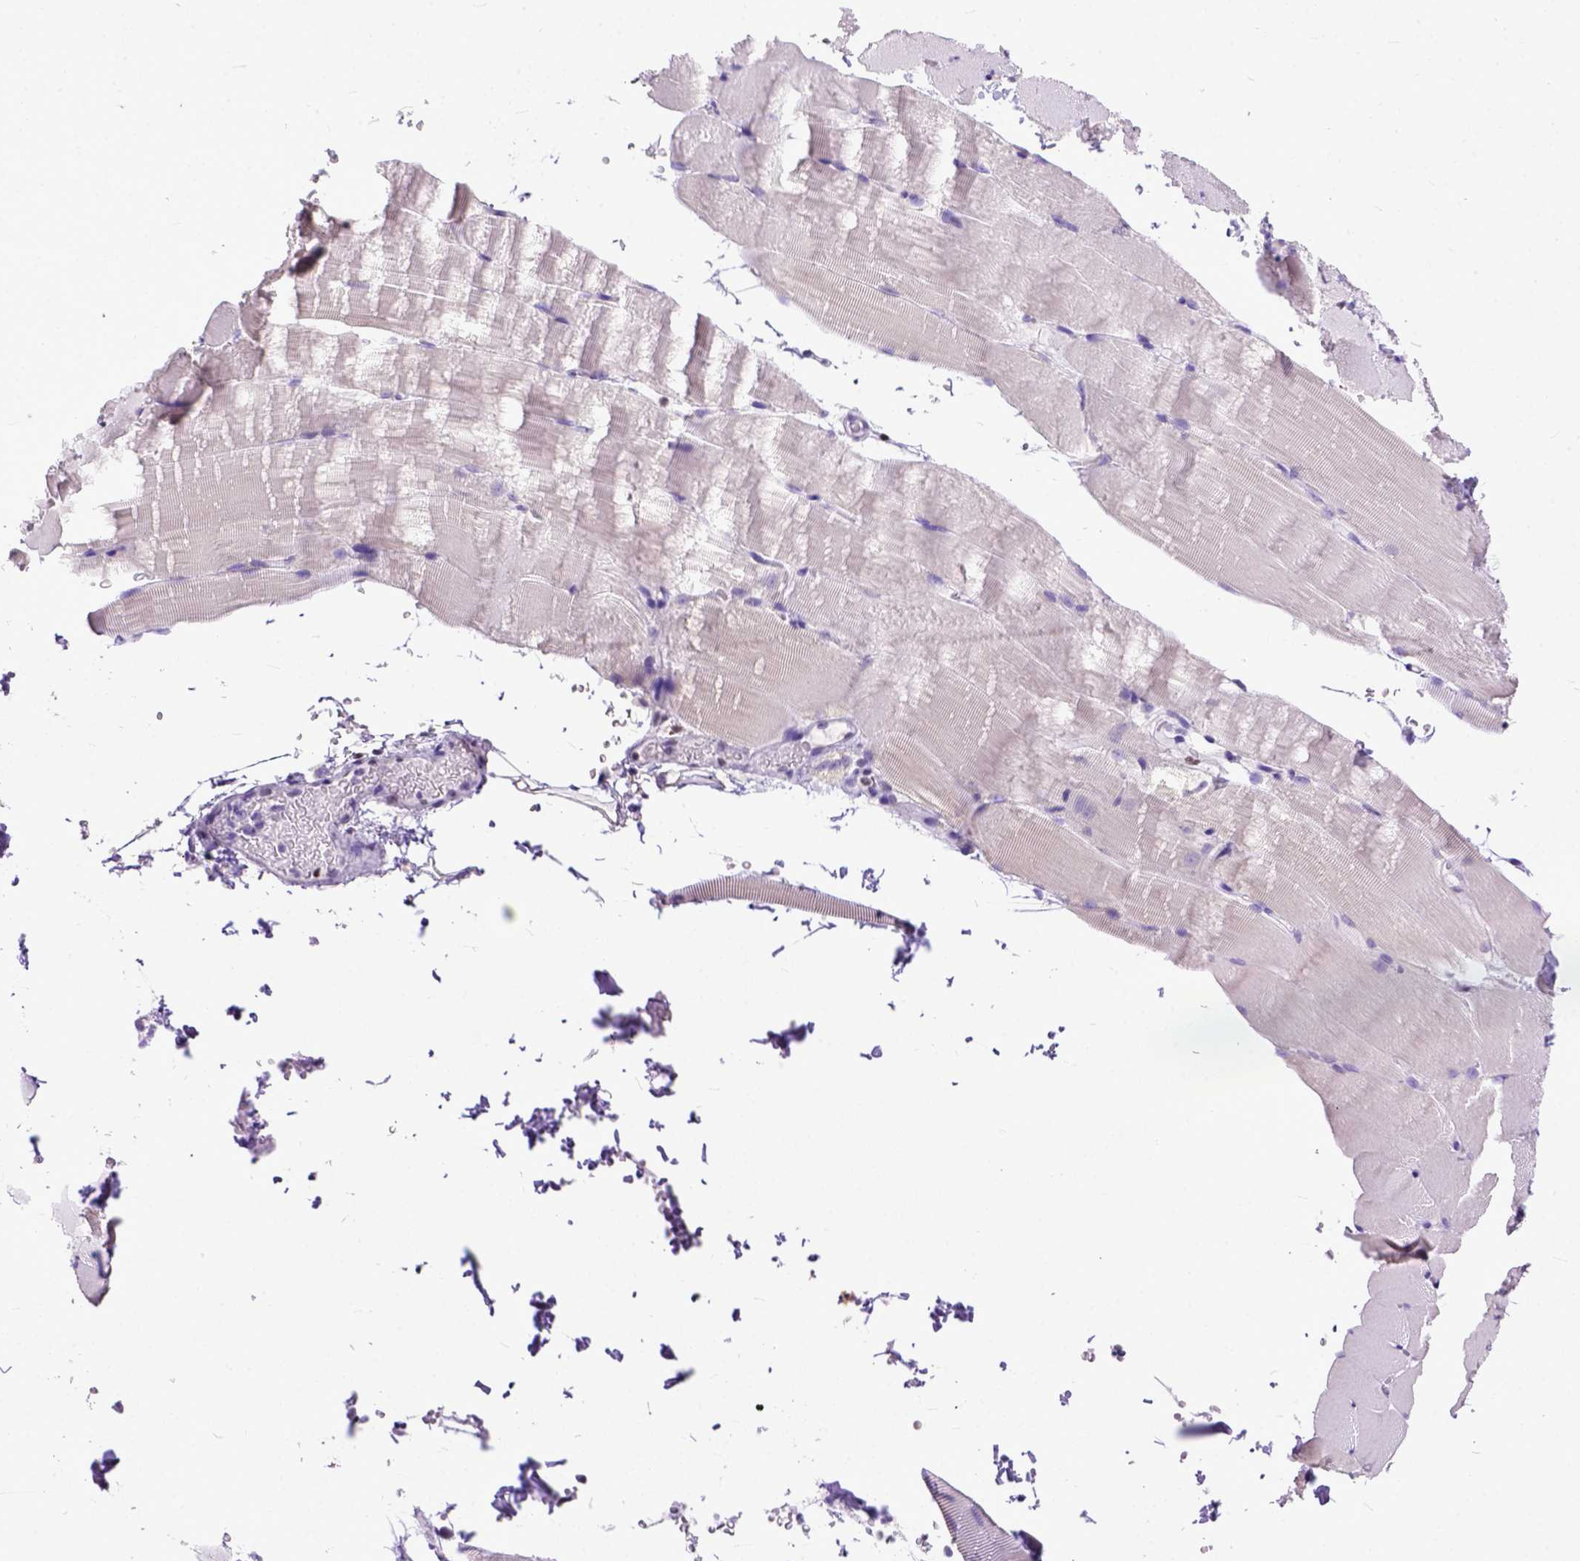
{"staining": {"intensity": "negative", "quantity": "none", "location": "none"}, "tissue": "skeletal muscle", "cell_type": "Myocytes", "image_type": "normal", "snomed": [{"axis": "morphology", "description": "Normal tissue, NOS"}, {"axis": "topography", "description": "Skeletal muscle"}], "caption": "Protein analysis of unremarkable skeletal muscle demonstrates no significant expression in myocytes.", "gene": "CRB1", "patient": {"sex": "female", "age": 37}}